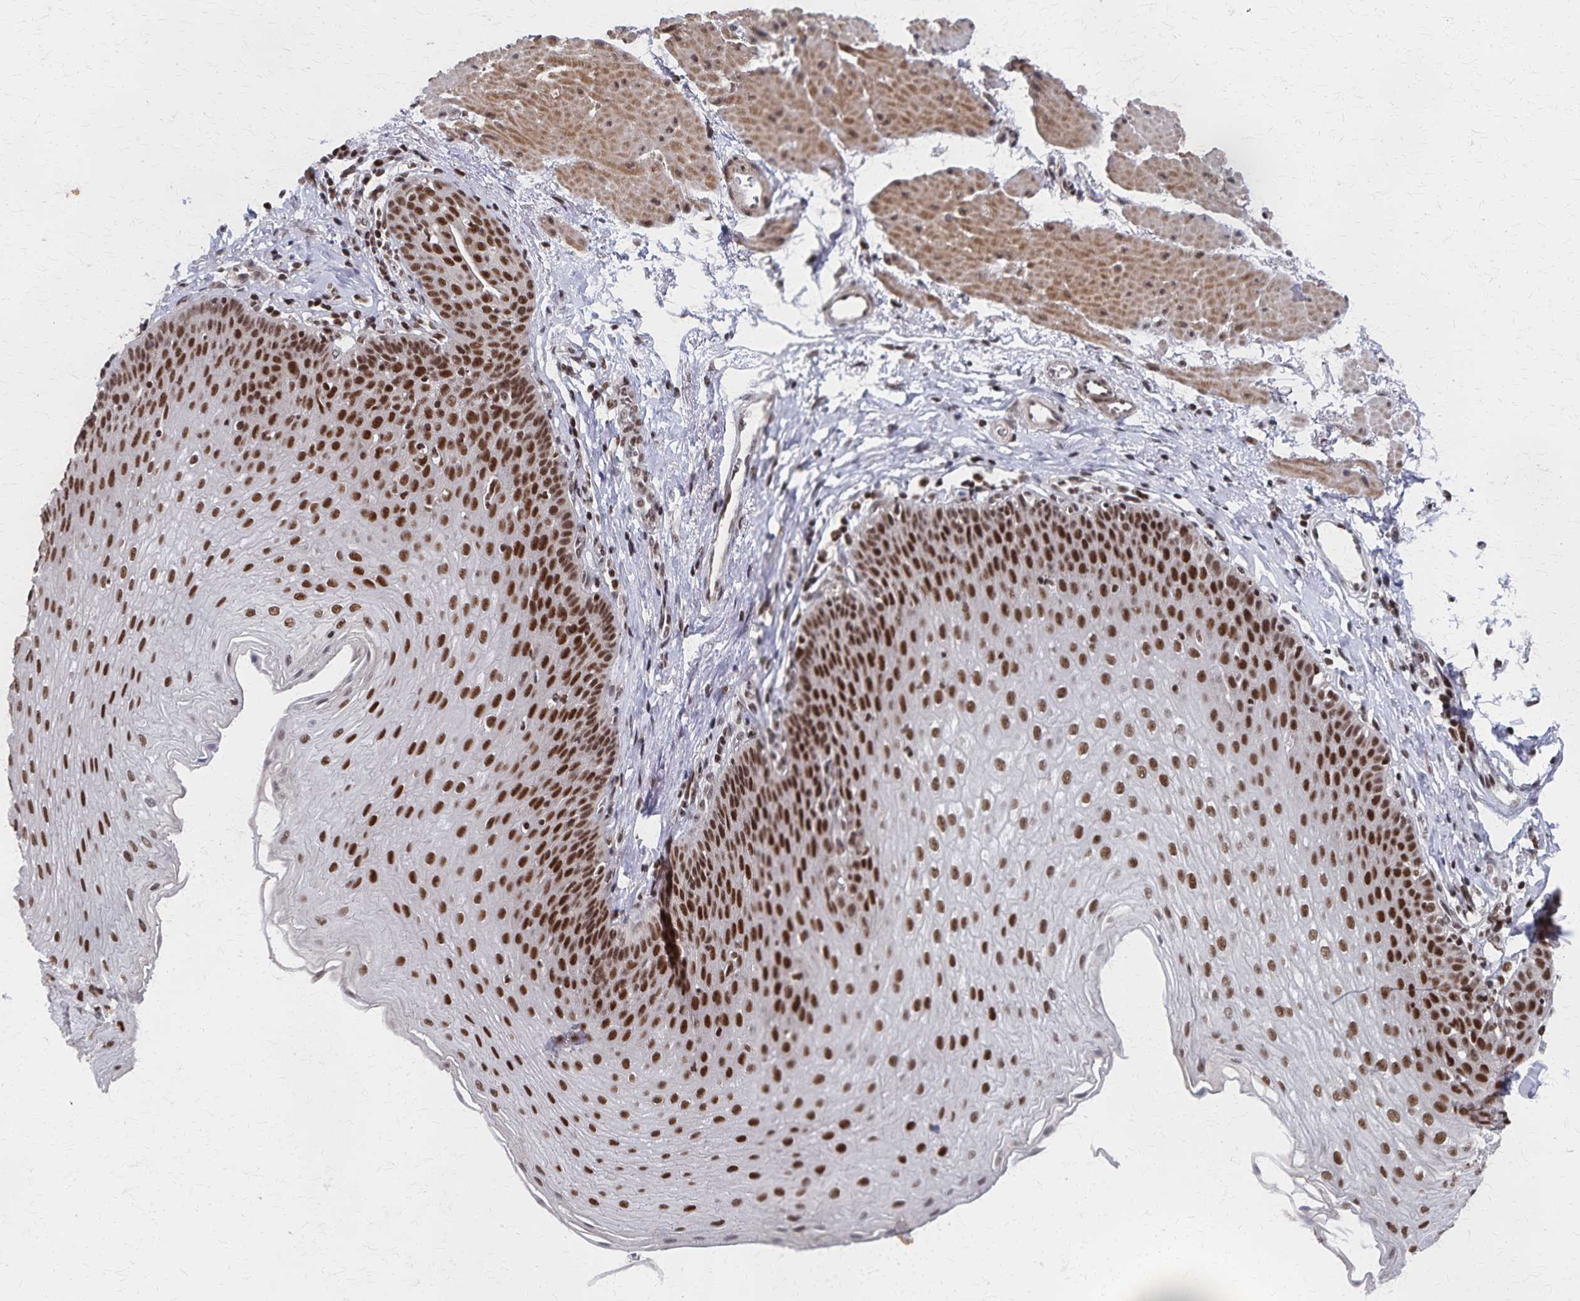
{"staining": {"intensity": "strong", "quantity": ">75%", "location": "nuclear"}, "tissue": "esophagus", "cell_type": "Squamous epithelial cells", "image_type": "normal", "snomed": [{"axis": "morphology", "description": "Normal tissue, NOS"}, {"axis": "topography", "description": "Esophagus"}], "caption": "Immunohistochemistry (IHC) (DAB (3,3'-diaminobenzidine)) staining of unremarkable esophagus shows strong nuclear protein staining in about >75% of squamous epithelial cells.", "gene": "GTF2B", "patient": {"sex": "female", "age": 81}}